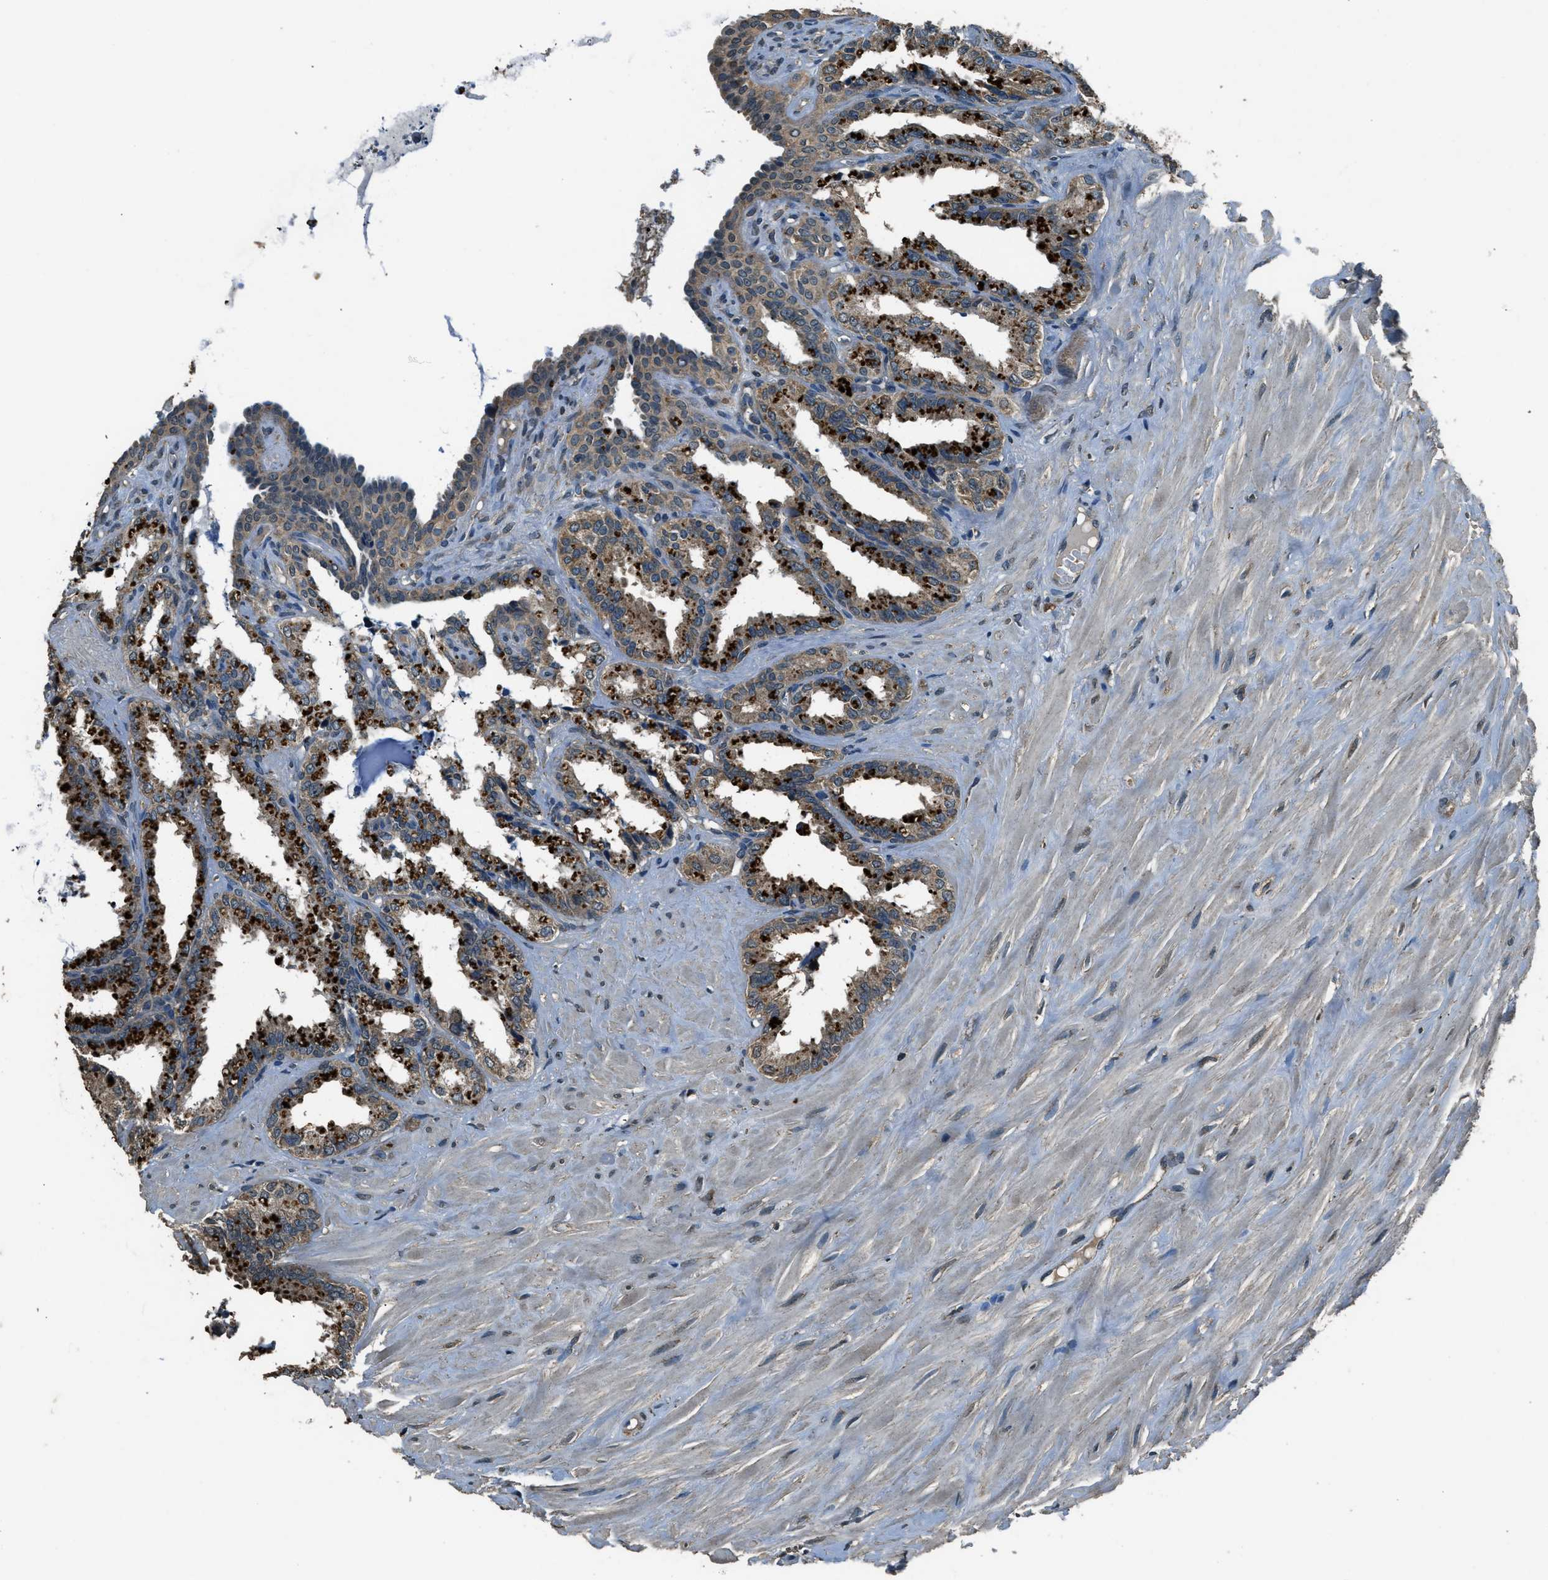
{"staining": {"intensity": "weak", "quantity": ">75%", "location": "cytoplasmic/membranous"}, "tissue": "seminal vesicle", "cell_type": "Glandular cells", "image_type": "normal", "snomed": [{"axis": "morphology", "description": "Normal tissue, NOS"}, {"axis": "topography", "description": "Seminal veicle"}], "caption": "The image reveals staining of benign seminal vesicle, revealing weak cytoplasmic/membranous protein staining (brown color) within glandular cells.", "gene": "SALL3", "patient": {"sex": "male", "age": 64}}